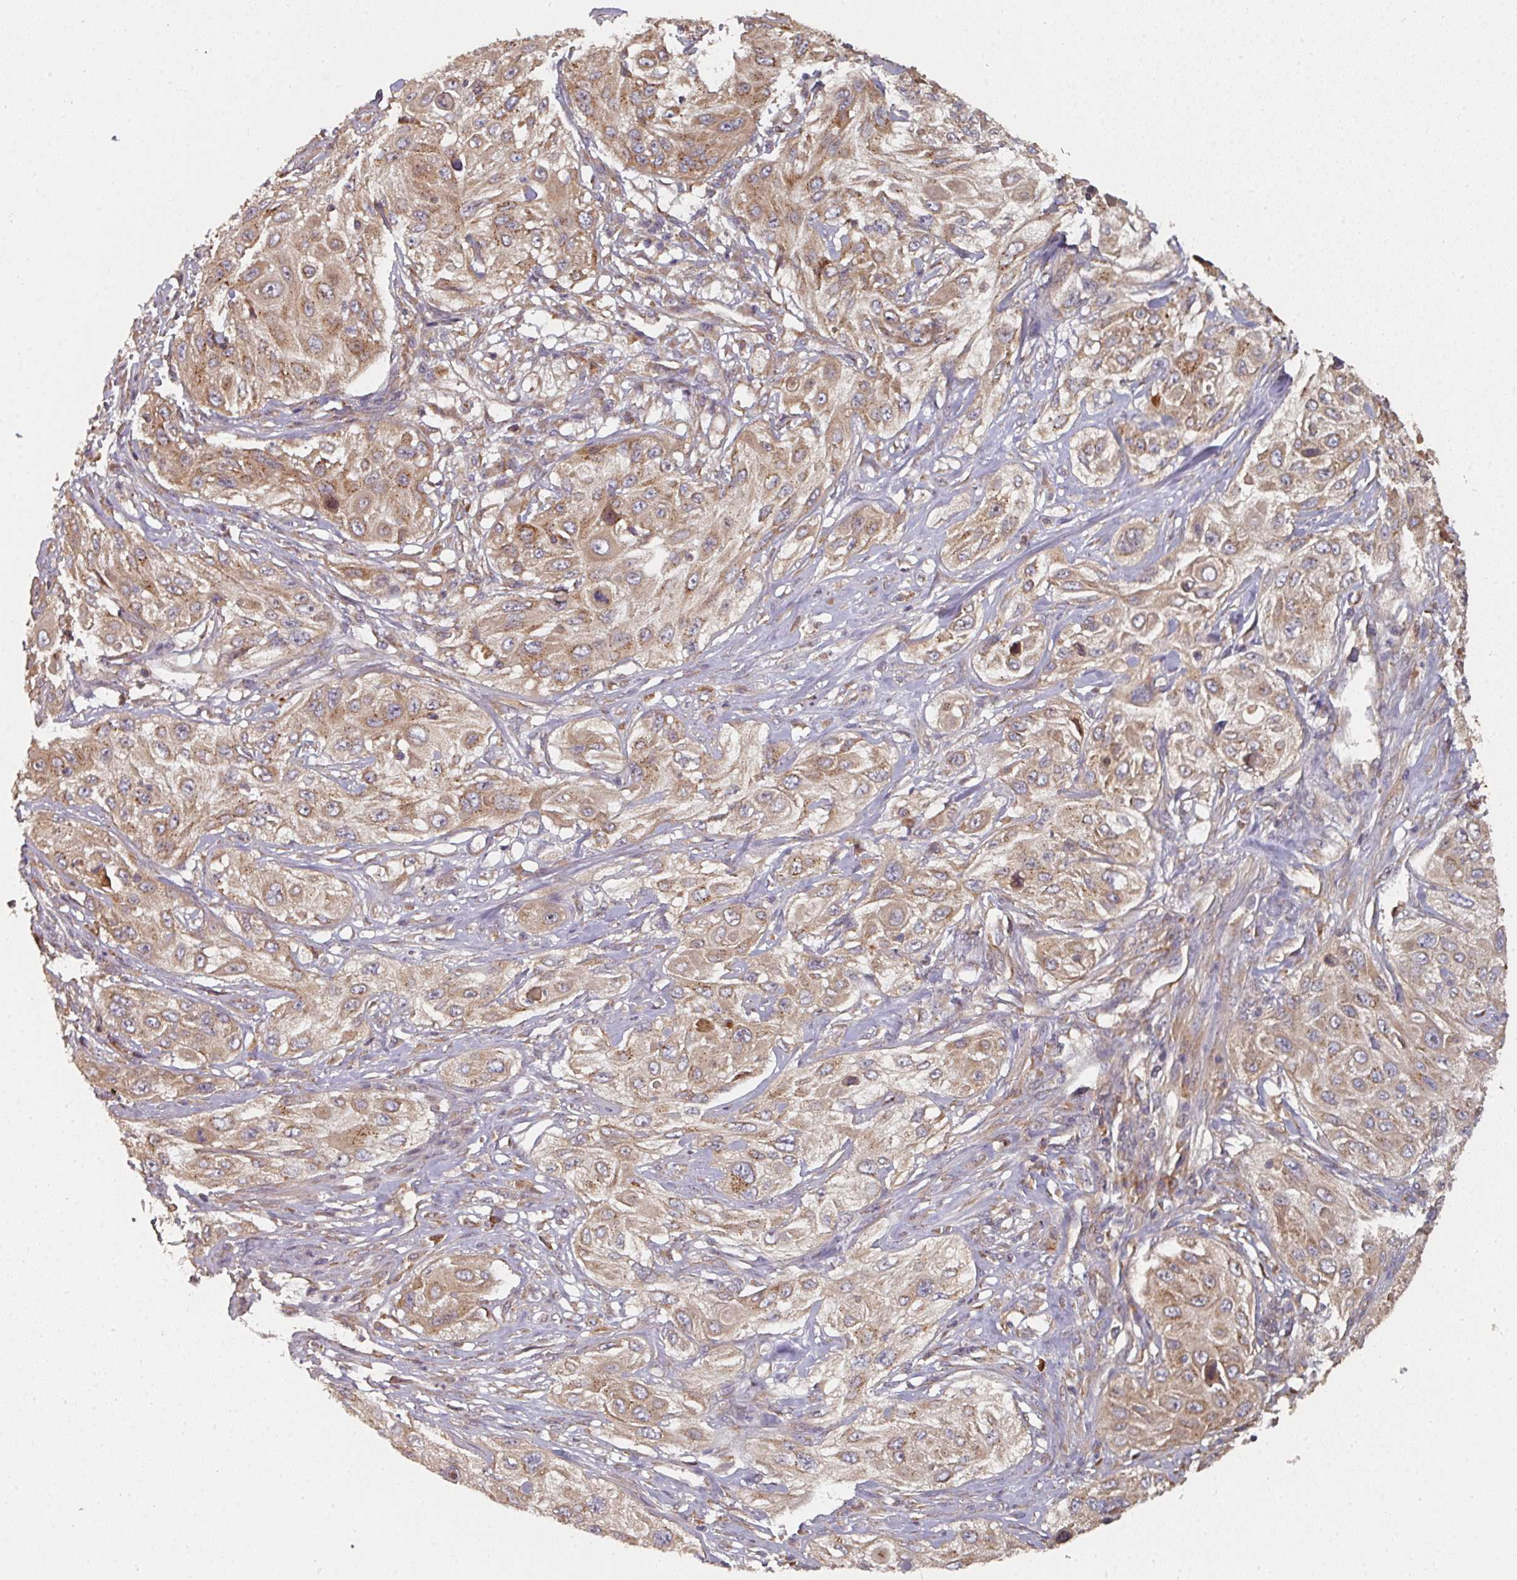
{"staining": {"intensity": "moderate", "quantity": ">75%", "location": "cytoplasmic/membranous"}, "tissue": "cervical cancer", "cell_type": "Tumor cells", "image_type": "cancer", "snomed": [{"axis": "morphology", "description": "Squamous cell carcinoma, NOS"}, {"axis": "topography", "description": "Cervix"}], "caption": "Immunohistochemistry (IHC) photomicrograph of neoplastic tissue: human cervical squamous cell carcinoma stained using immunohistochemistry (IHC) exhibits medium levels of moderate protein expression localized specifically in the cytoplasmic/membranous of tumor cells, appearing as a cytoplasmic/membranous brown color.", "gene": "EDEM2", "patient": {"sex": "female", "age": 42}}